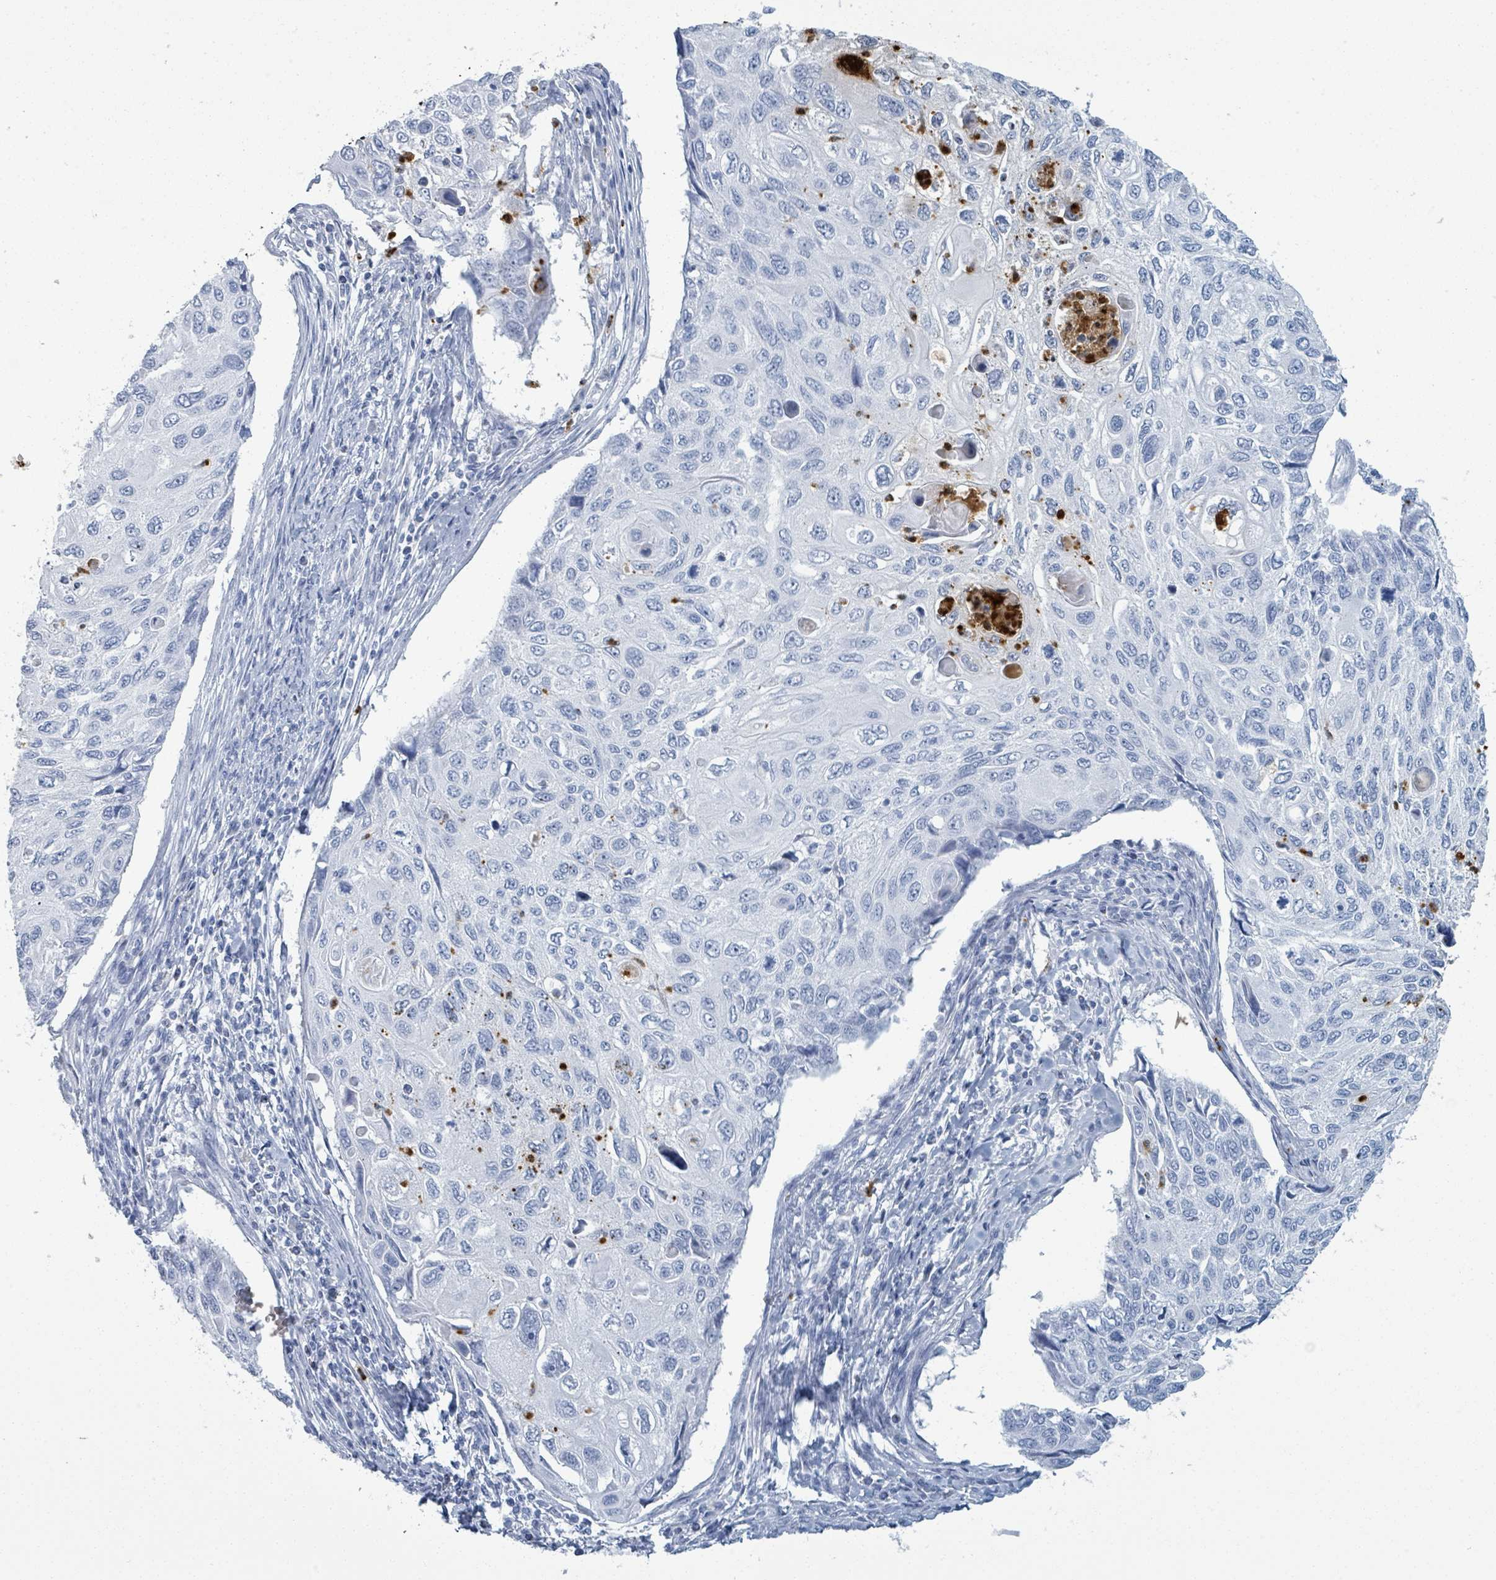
{"staining": {"intensity": "negative", "quantity": "none", "location": "none"}, "tissue": "cervical cancer", "cell_type": "Tumor cells", "image_type": "cancer", "snomed": [{"axis": "morphology", "description": "Squamous cell carcinoma, NOS"}, {"axis": "topography", "description": "Cervix"}], "caption": "Photomicrograph shows no protein expression in tumor cells of squamous cell carcinoma (cervical) tissue.", "gene": "DEFA4", "patient": {"sex": "female", "age": 70}}